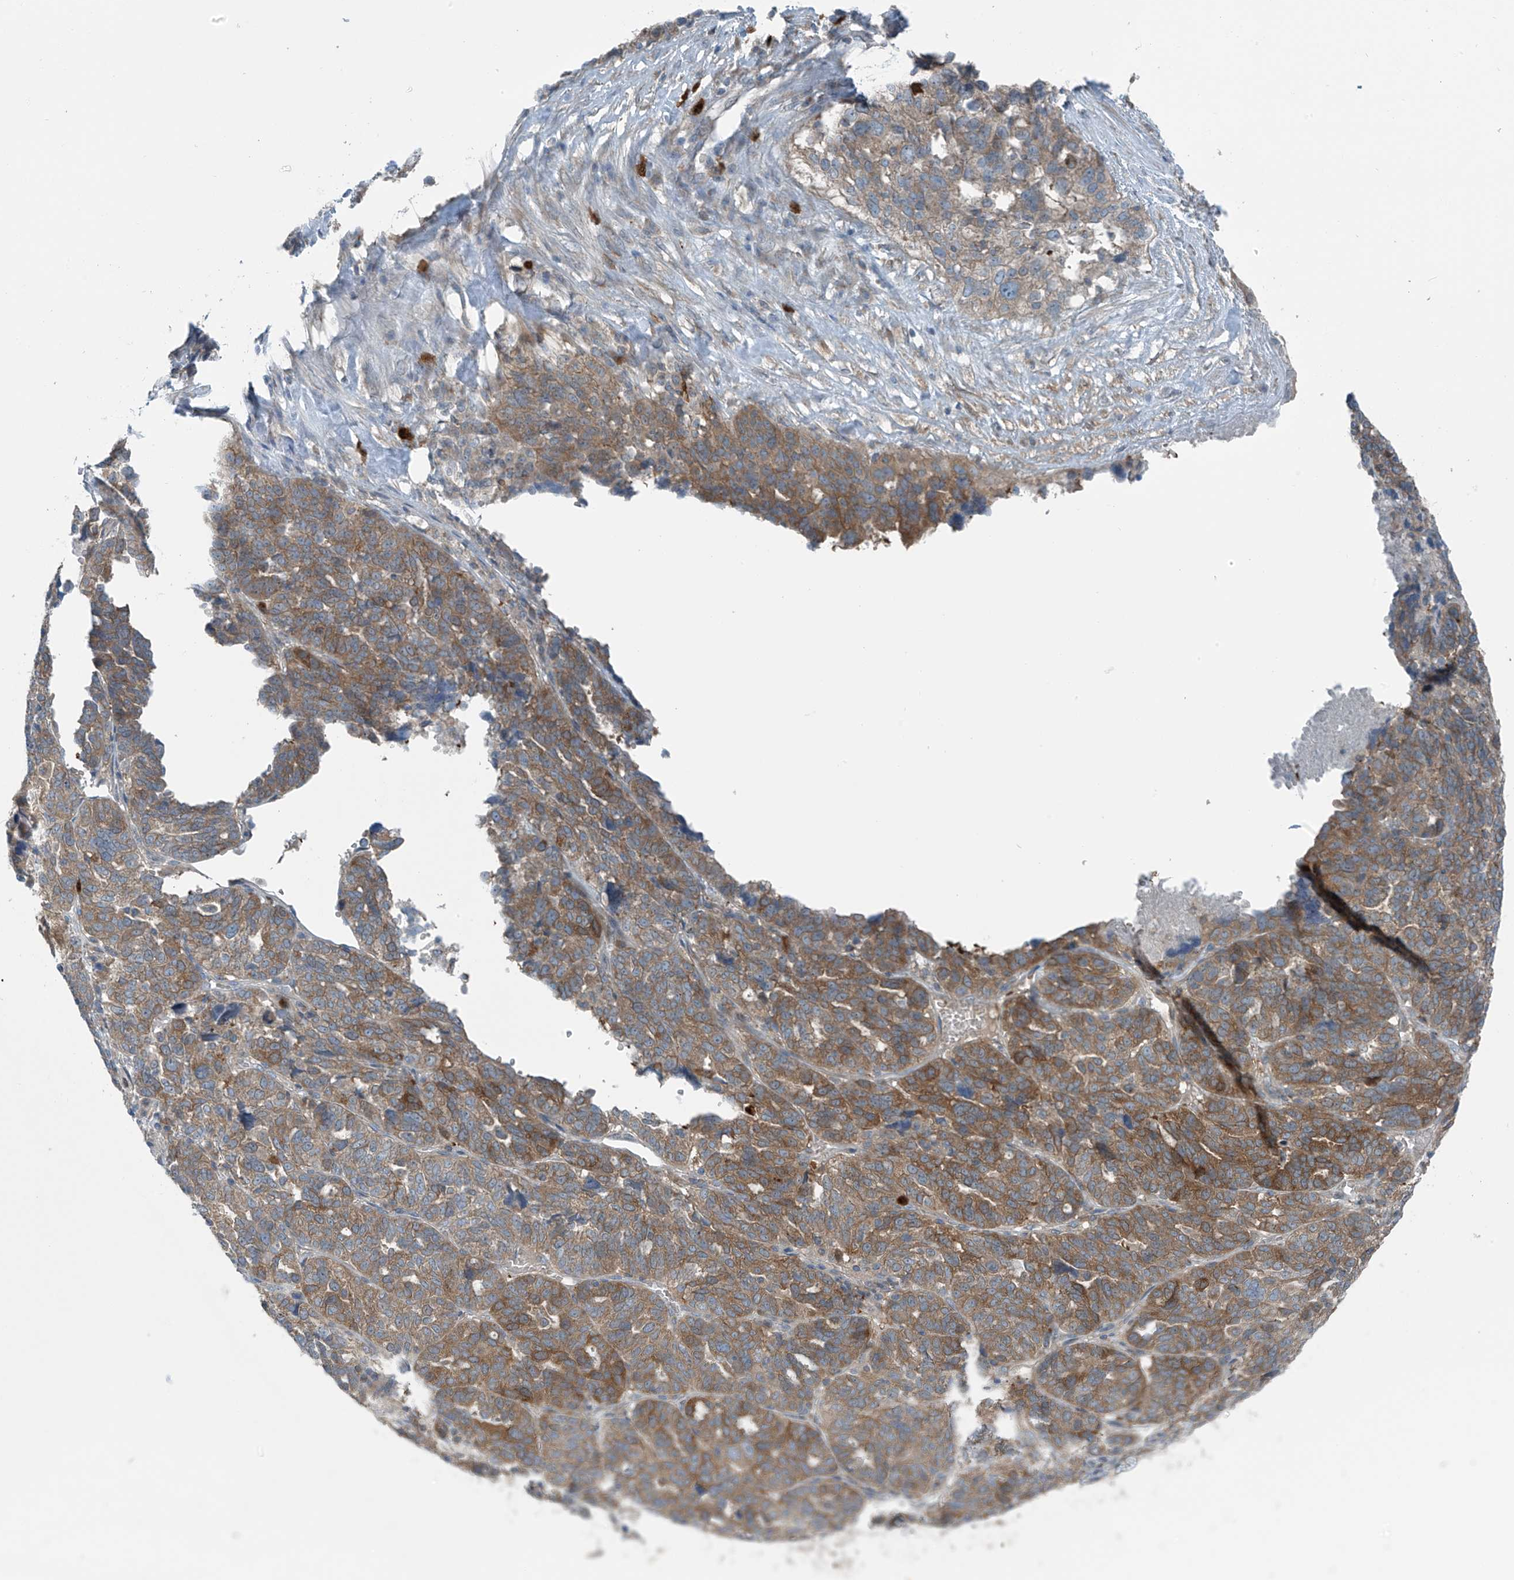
{"staining": {"intensity": "moderate", "quantity": ">75%", "location": "cytoplasmic/membranous"}, "tissue": "ovarian cancer", "cell_type": "Tumor cells", "image_type": "cancer", "snomed": [{"axis": "morphology", "description": "Cystadenocarcinoma, serous, NOS"}, {"axis": "topography", "description": "Ovary"}], "caption": "IHC photomicrograph of neoplastic tissue: human ovarian cancer stained using immunohistochemistry (IHC) reveals medium levels of moderate protein expression localized specifically in the cytoplasmic/membranous of tumor cells, appearing as a cytoplasmic/membranous brown color.", "gene": "SLC12A6", "patient": {"sex": "female", "age": 59}}